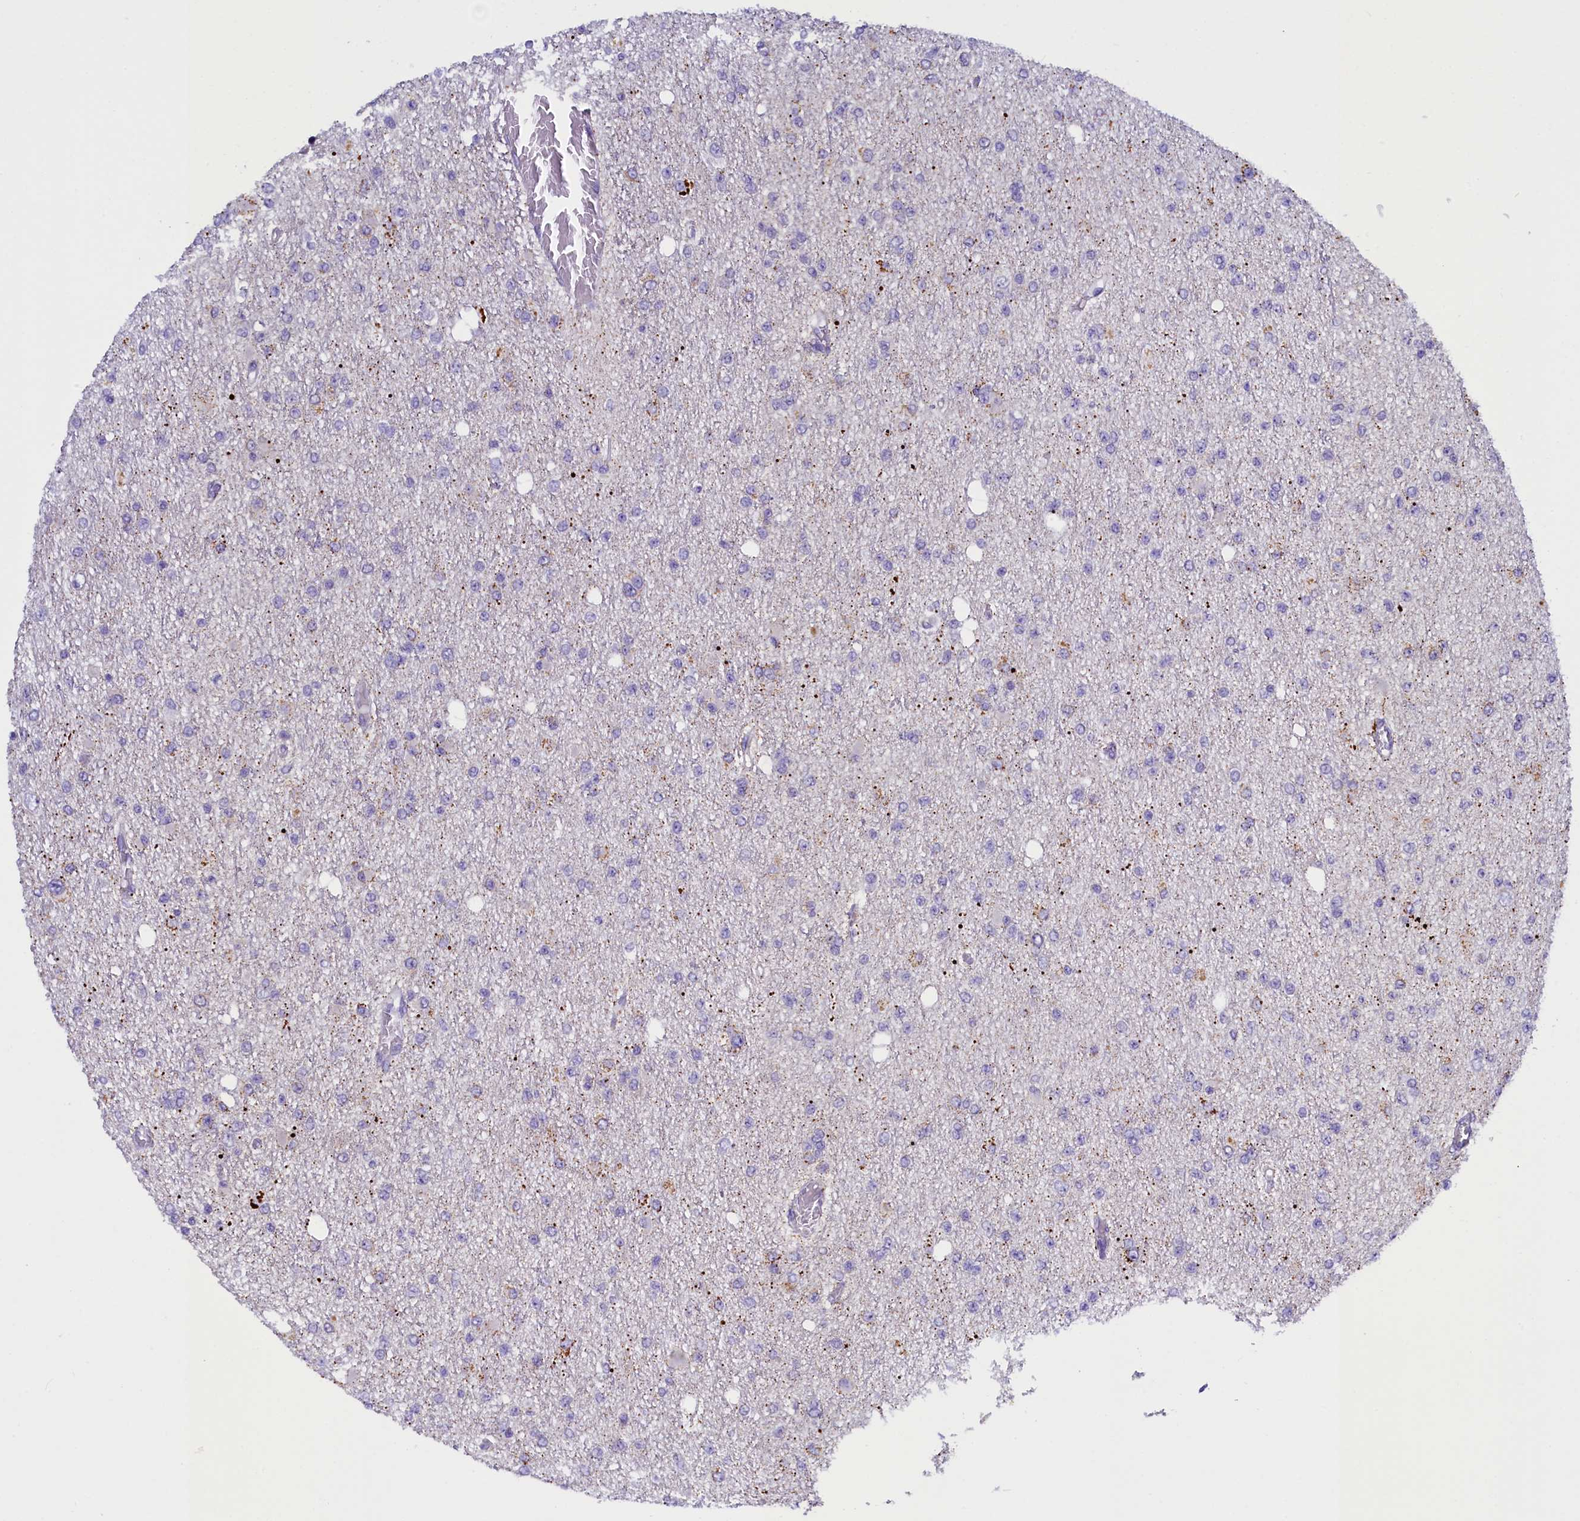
{"staining": {"intensity": "negative", "quantity": "none", "location": "none"}, "tissue": "glioma", "cell_type": "Tumor cells", "image_type": "cancer", "snomed": [{"axis": "morphology", "description": "Glioma, malignant, Low grade"}, {"axis": "topography", "description": "Brain"}], "caption": "An image of human glioma is negative for staining in tumor cells.", "gene": "RTTN", "patient": {"sex": "female", "age": 22}}